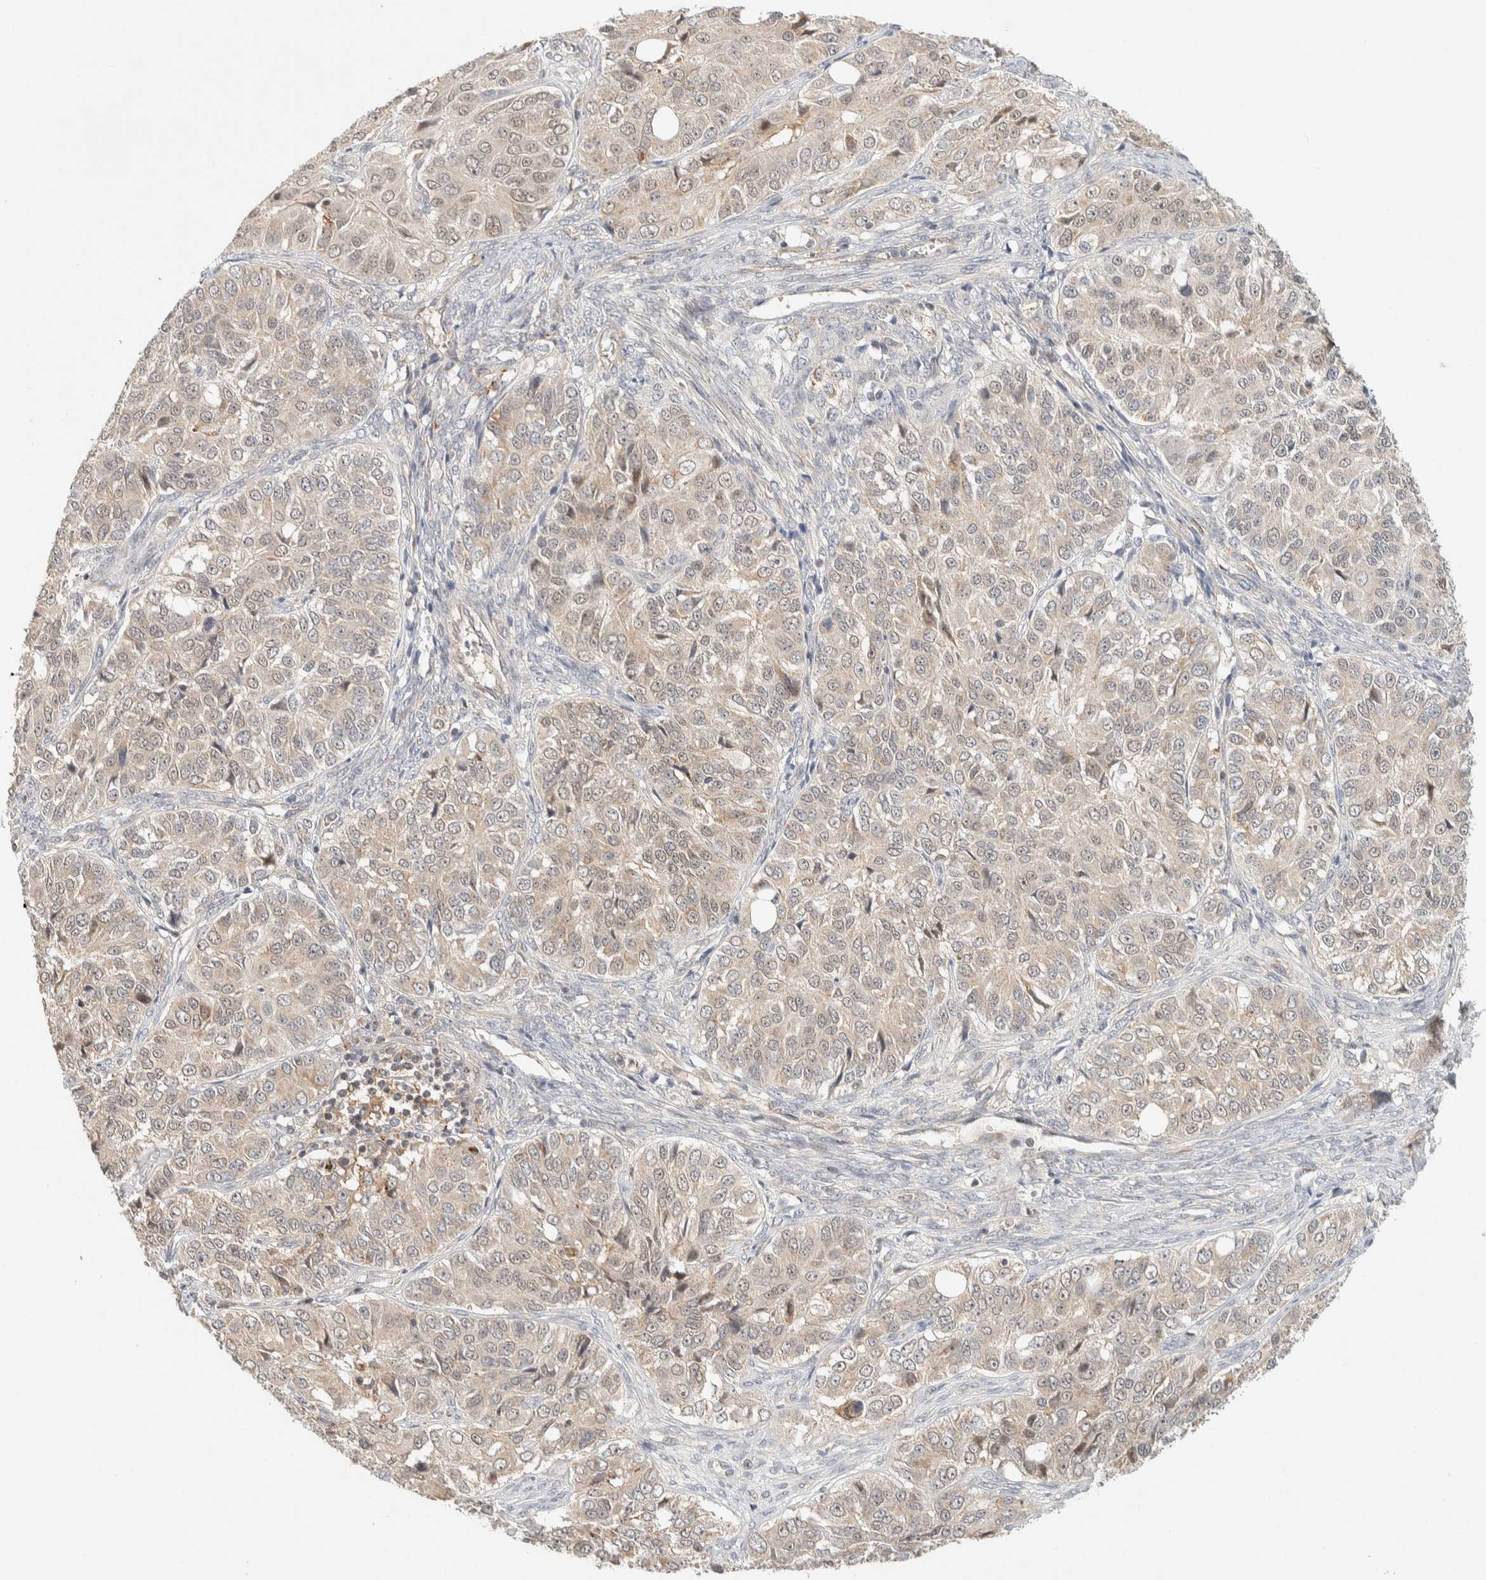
{"staining": {"intensity": "weak", "quantity": "<25%", "location": "cytoplasmic/membranous,nuclear"}, "tissue": "ovarian cancer", "cell_type": "Tumor cells", "image_type": "cancer", "snomed": [{"axis": "morphology", "description": "Carcinoma, endometroid"}, {"axis": "topography", "description": "Ovary"}], "caption": "High magnification brightfield microscopy of ovarian cancer stained with DAB (brown) and counterstained with hematoxylin (blue): tumor cells show no significant expression.", "gene": "KIF9", "patient": {"sex": "female", "age": 51}}